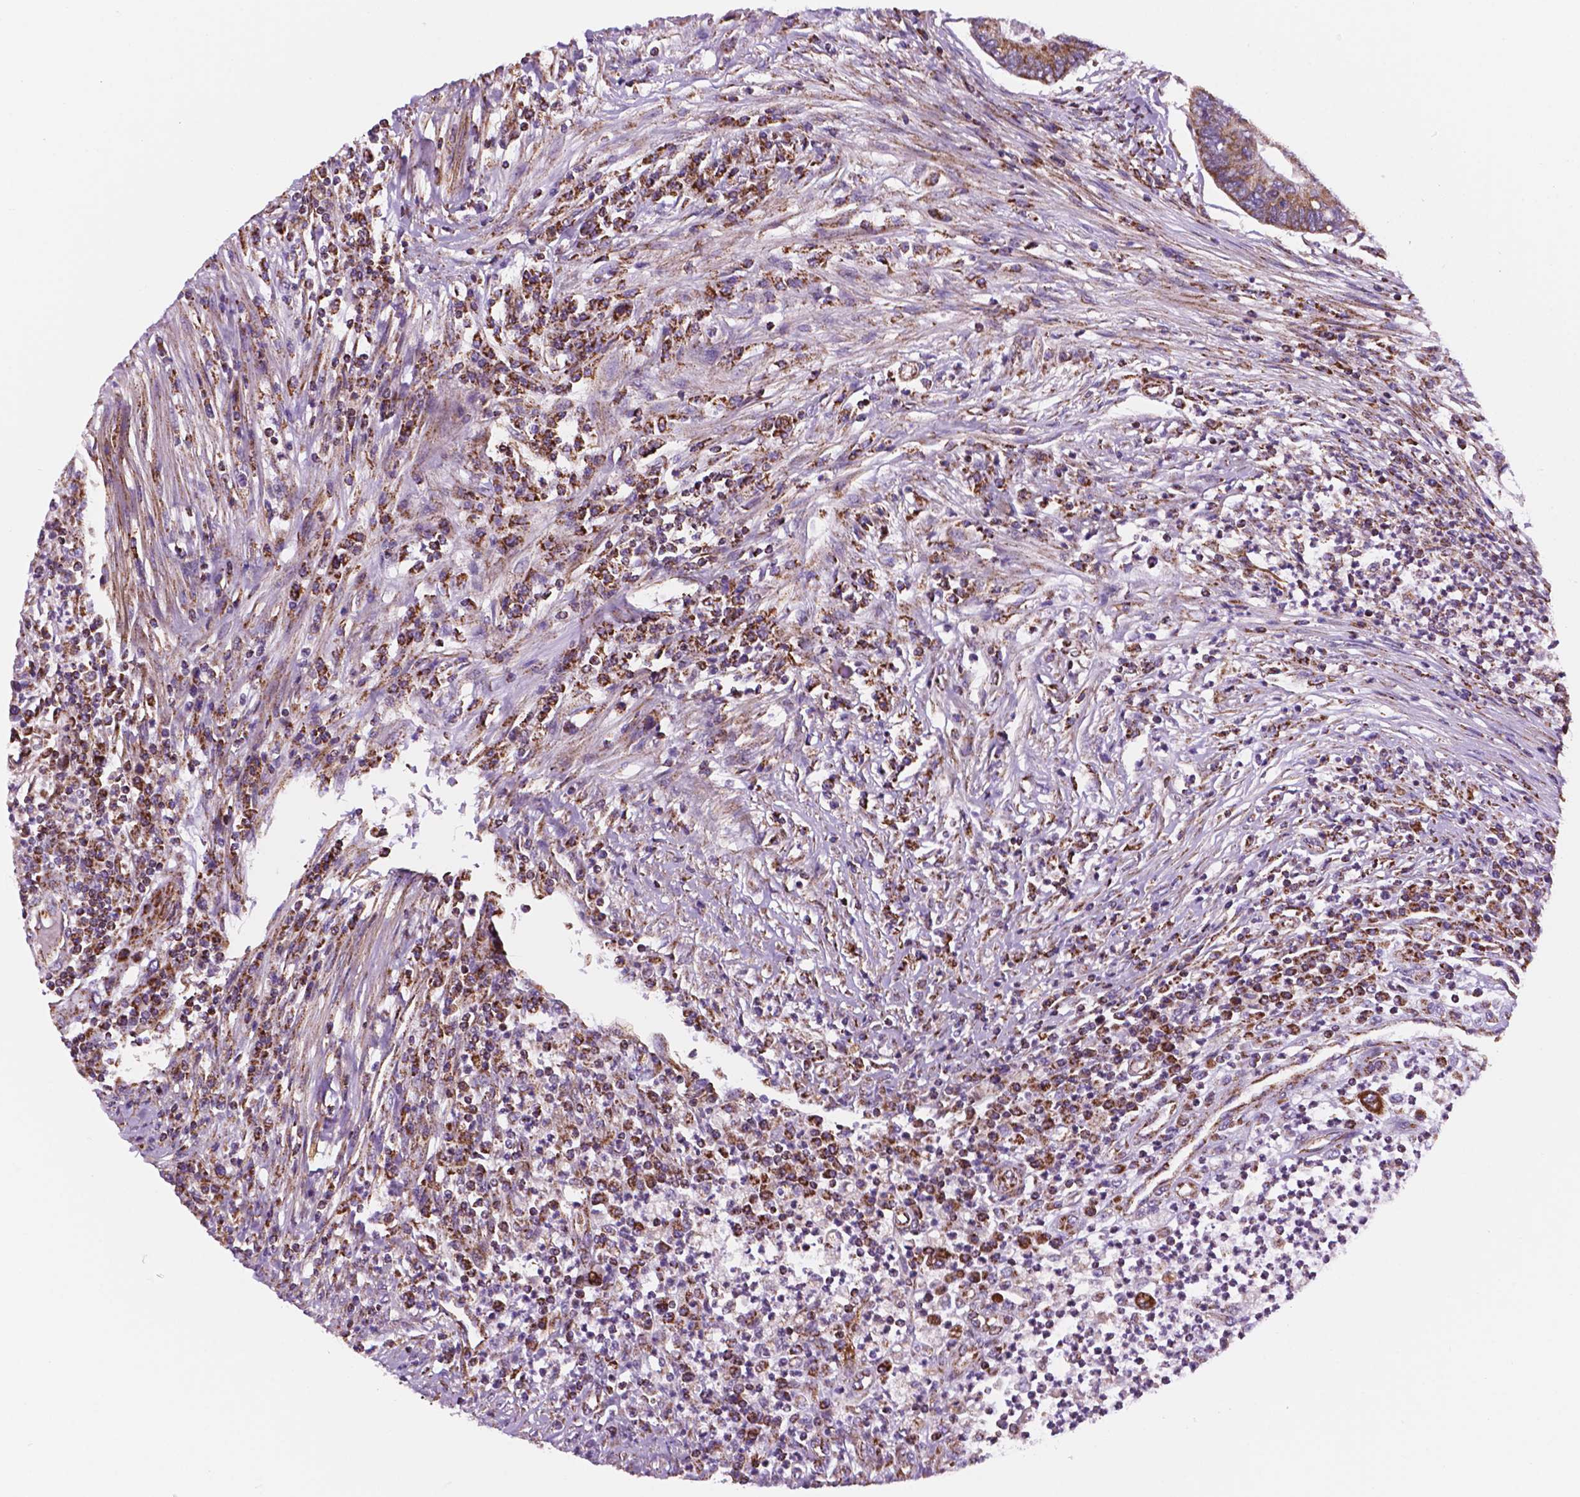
{"staining": {"intensity": "moderate", "quantity": ">75%", "location": "cytoplasmic/membranous"}, "tissue": "colorectal cancer", "cell_type": "Tumor cells", "image_type": "cancer", "snomed": [{"axis": "morphology", "description": "Adenocarcinoma, NOS"}, {"axis": "topography", "description": "Colon"}], "caption": "IHC of human colorectal cancer (adenocarcinoma) displays medium levels of moderate cytoplasmic/membranous positivity in approximately >75% of tumor cells.", "gene": "GEMIN4", "patient": {"sex": "female", "age": 67}}